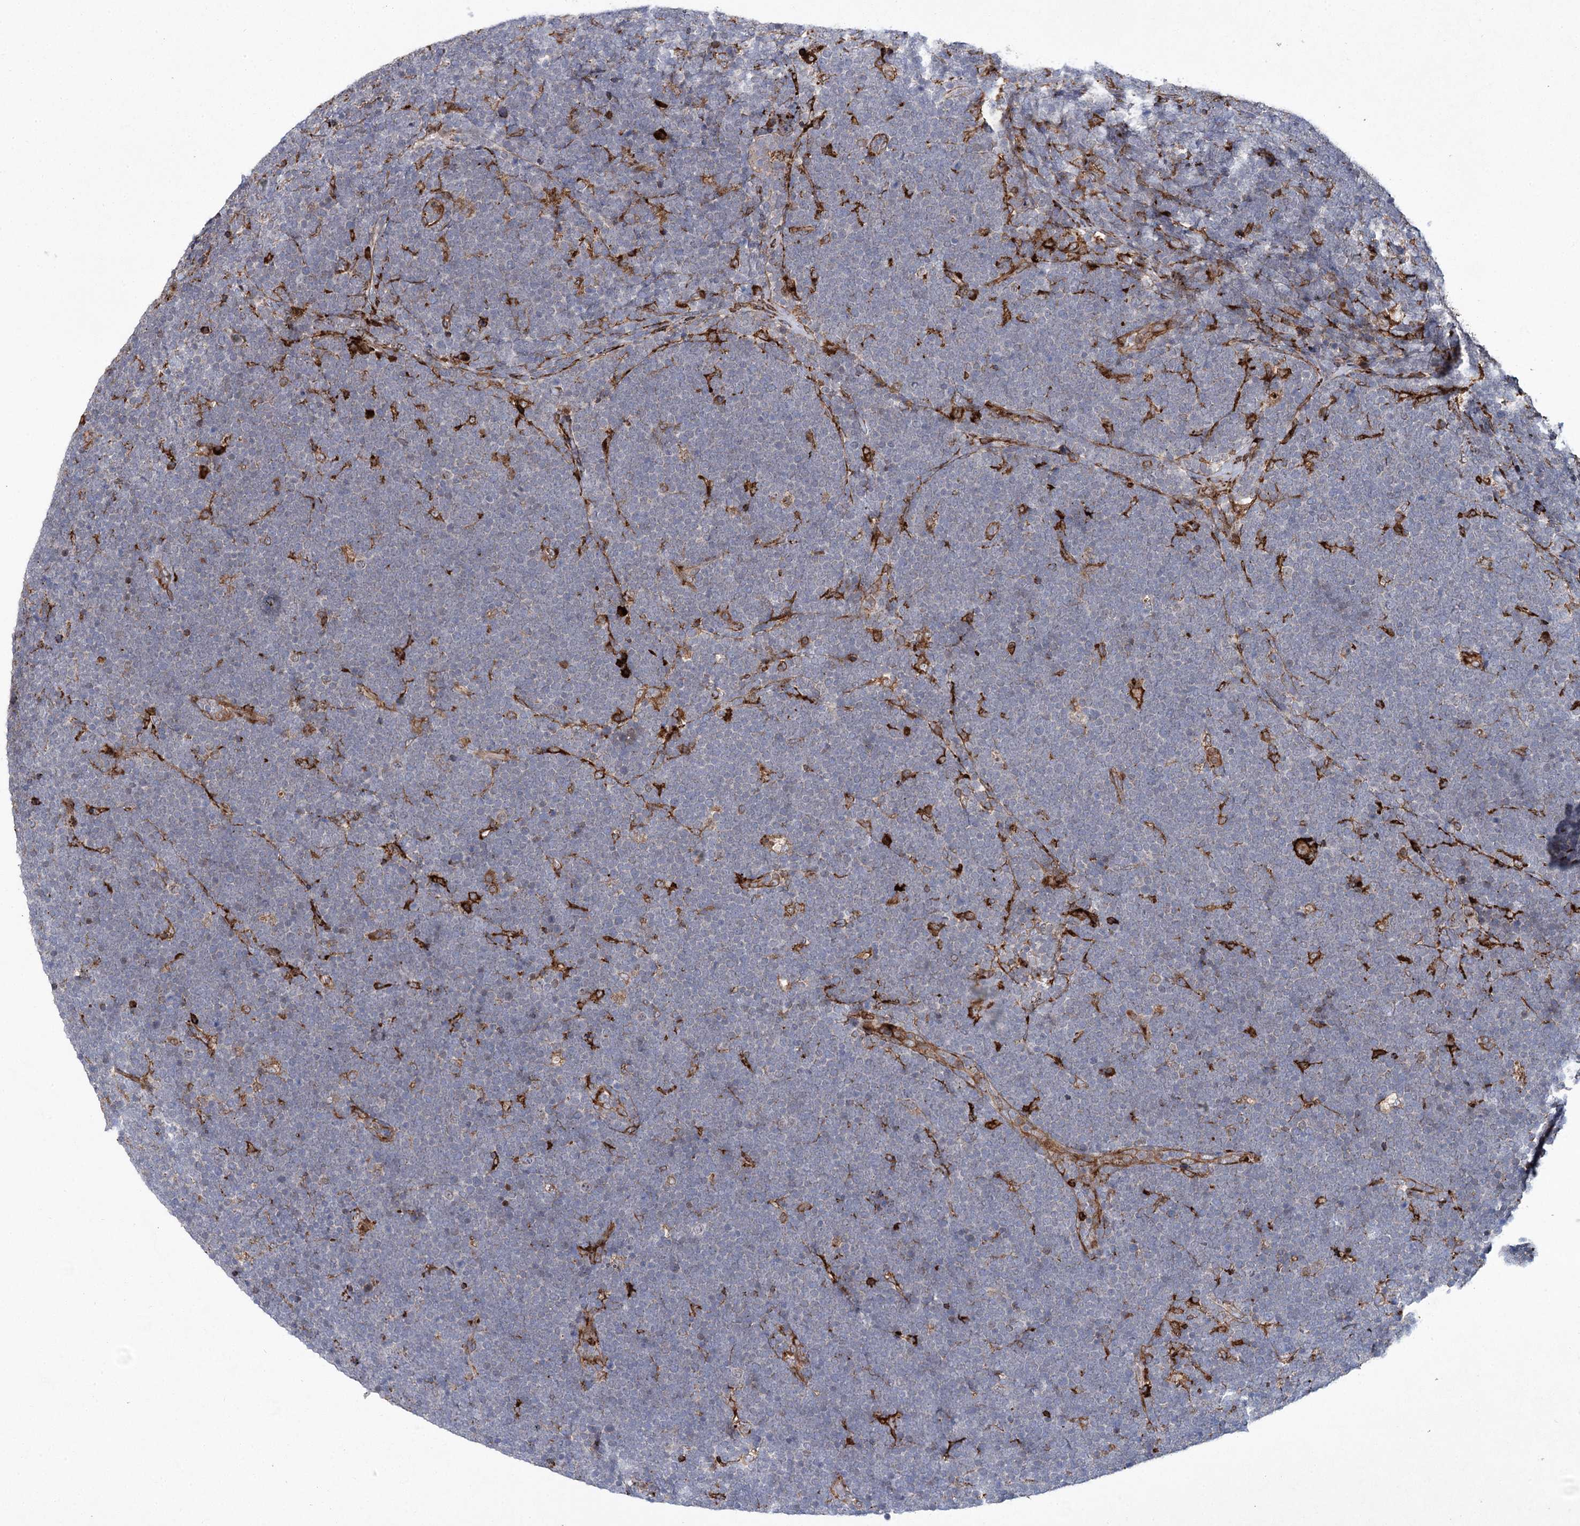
{"staining": {"intensity": "negative", "quantity": "none", "location": "none"}, "tissue": "lymphoma", "cell_type": "Tumor cells", "image_type": "cancer", "snomed": [{"axis": "morphology", "description": "Malignant lymphoma, non-Hodgkin's type, High grade"}, {"axis": "topography", "description": "Lymph node"}], "caption": "A high-resolution photomicrograph shows immunohistochemistry staining of lymphoma, which displays no significant expression in tumor cells. (DAB IHC, high magnification).", "gene": "DCUN1D4", "patient": {"sex": "male", "age": 13}}